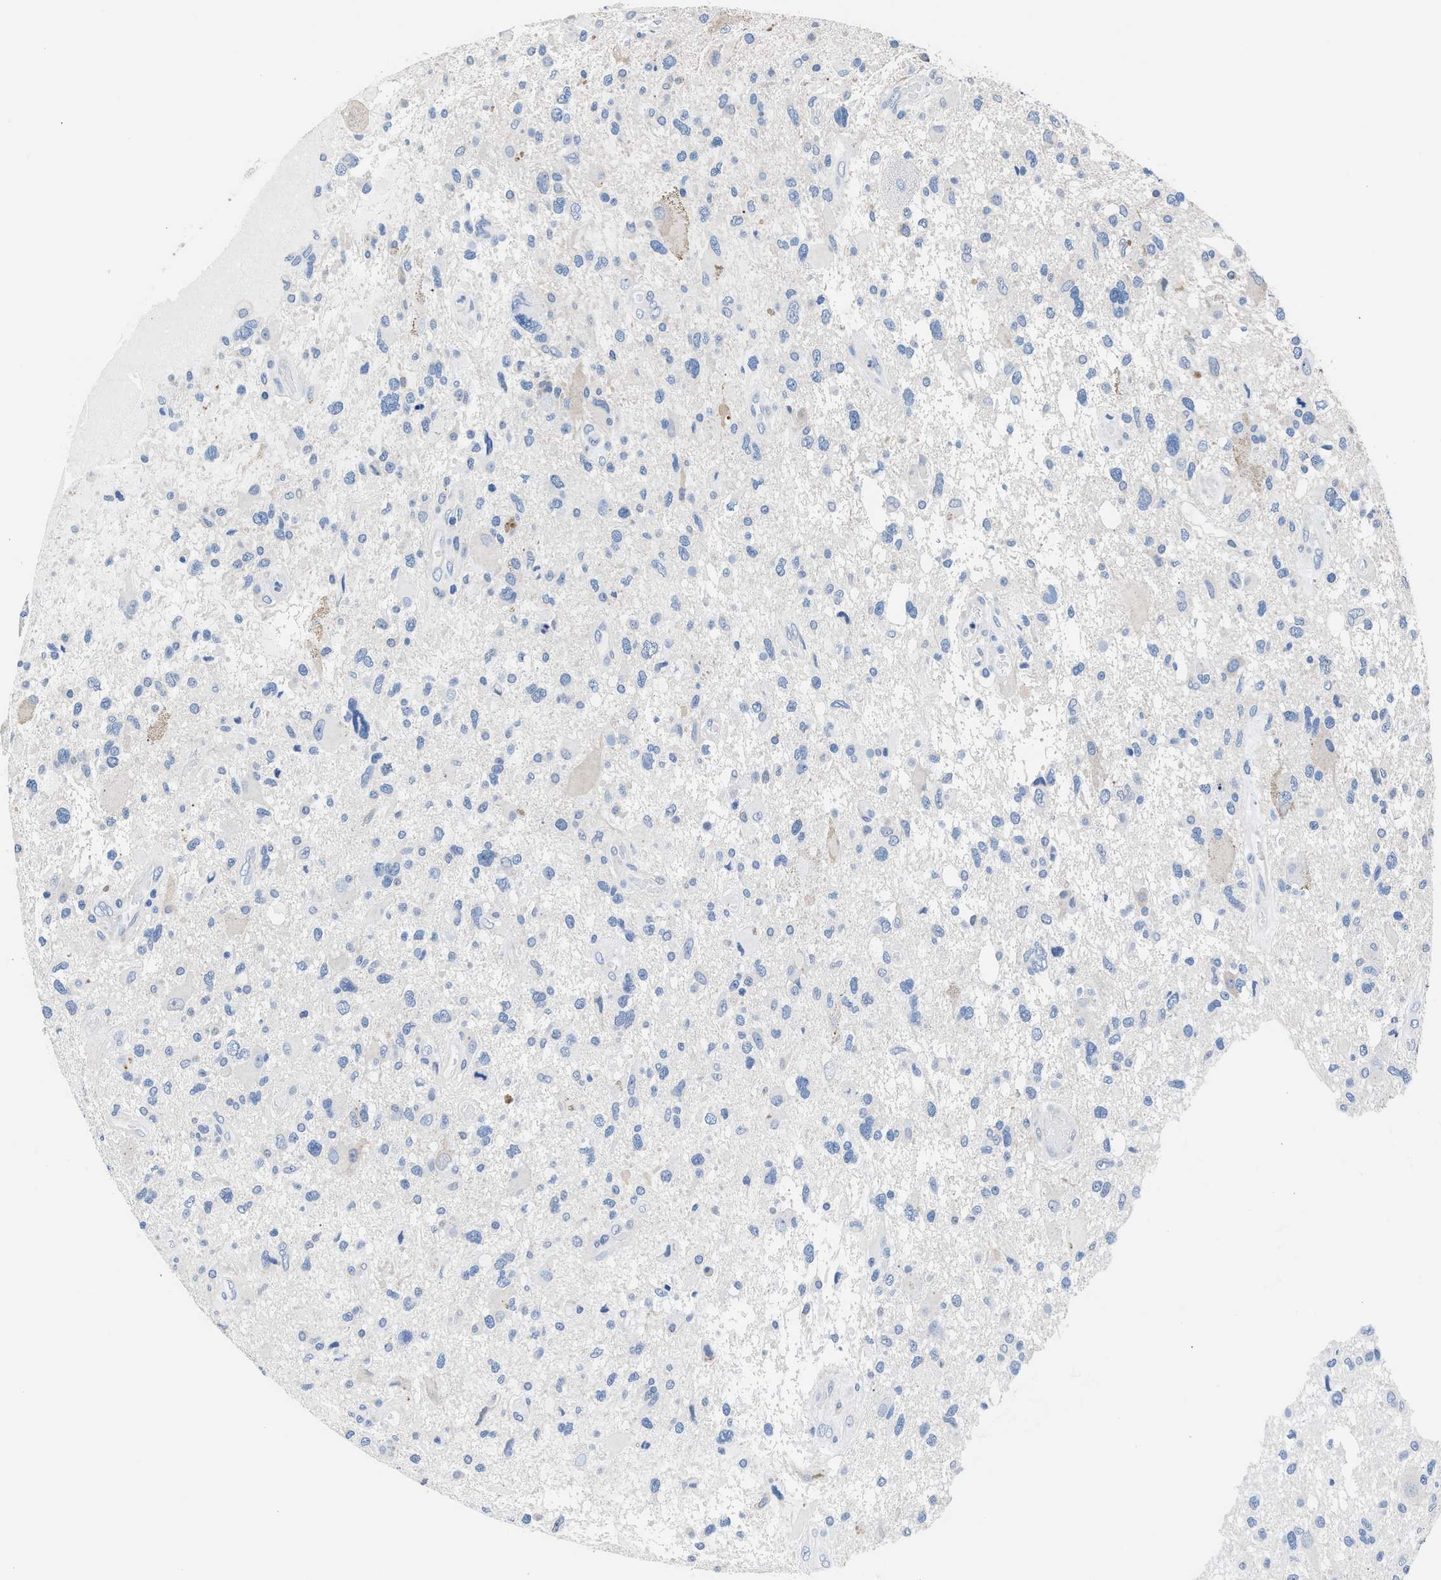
{"staining": {"intensity": "negative", "quantity": "none", "location": "none"}, "tissue": "glioma", "cell_type": "Tumor cells", "image_type": "cancer", "snomed": [{"axis": "morphology", "description": "Glioma, malignant, High grade"}, {"axis": "topography", "description": "Brain"}], "caption": "Tumor cells are negative for protein expression in human high-grade glioma (malignant).", "gene": "GSTM1", "patient": {"sex": "male", "age": 33}}